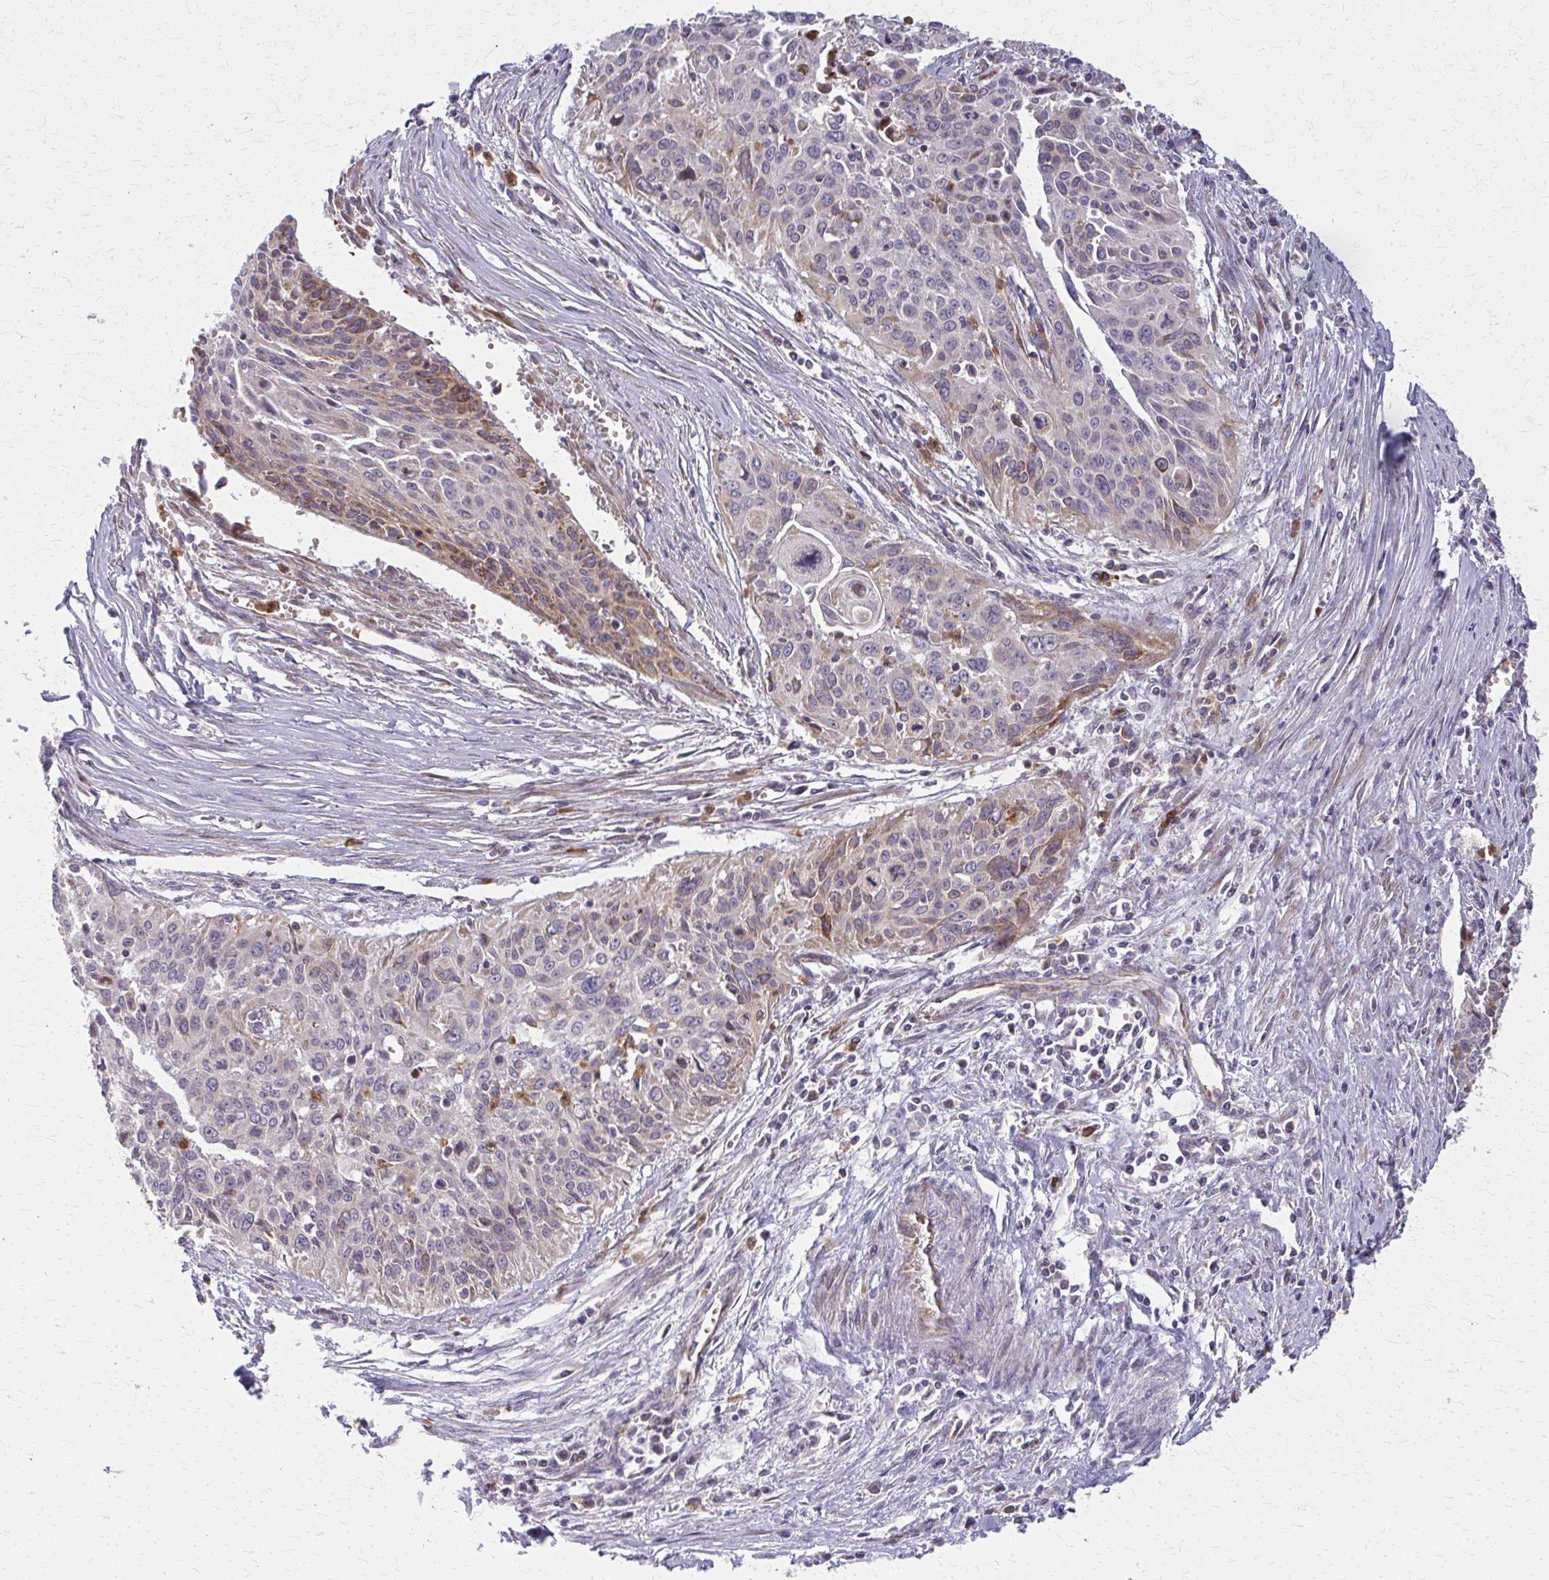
{"staining": {"intensity": "weak", "quantity": "<25%", "location": "cytoplasmic/membranous"}, "tissue": "cervical cancer", "cell_type": "Tumor cells", "image_type": "cancer", "snomed": [{"axis": "morphology", "description": "Squamous cell carcinoma, NOS"}, {"axis": "topography", "description": "Cervix"}], "caption": "Tumor cells are negative for brown protein staining in cervical cancer (squamous cell carcinoma).", "gene": "MCCC1", "patient": {"sex": "female", "age": 55}}